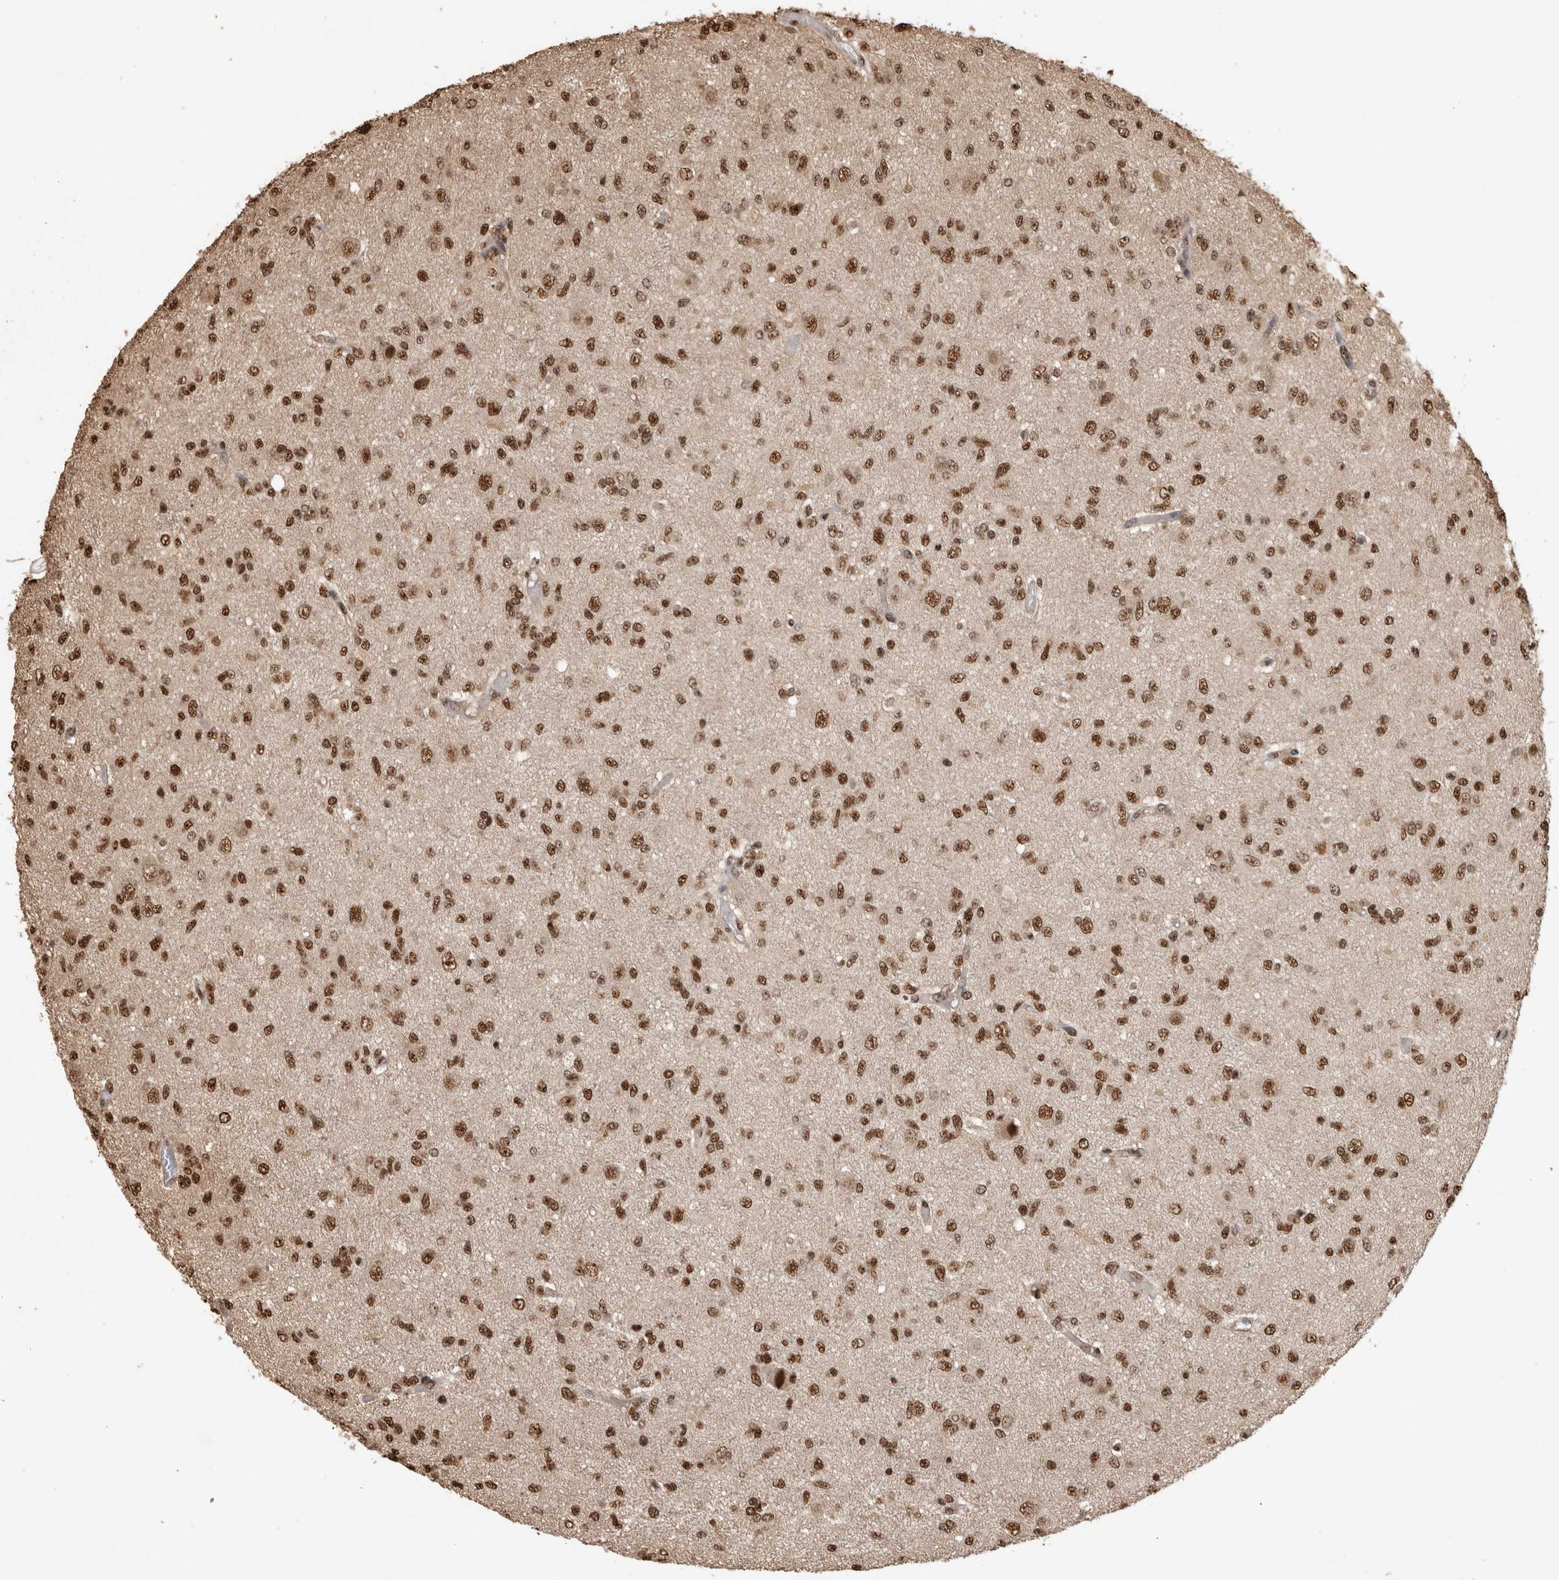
{"staining": {"intensity": "moderate", "quantity": ">75%", "location": "nuclear"}, "tissue": "glioma", "cell_type": "Tumor cells", "image_type": "cancer", "snomed": [{"axis": "morphology", "description": "Glioma, malignant, High grade"}, {"axis": "topography", "description": "Brain"}], "caption": "Immunohistochemistry (IHC) (DAB (3,3'-diaminobenzidine)) staining of glioma demonstrates moderate nuclear protein expression in about >75% of tumor cells. The staining is performed using DAB (3,3'-diaminobenzidine) brown chromogen to label protein expression. The nuclei are counter-stained blue using hematoxylin.", "gene": "RAD50", "patient": {"sex": "female", "age": 59}}